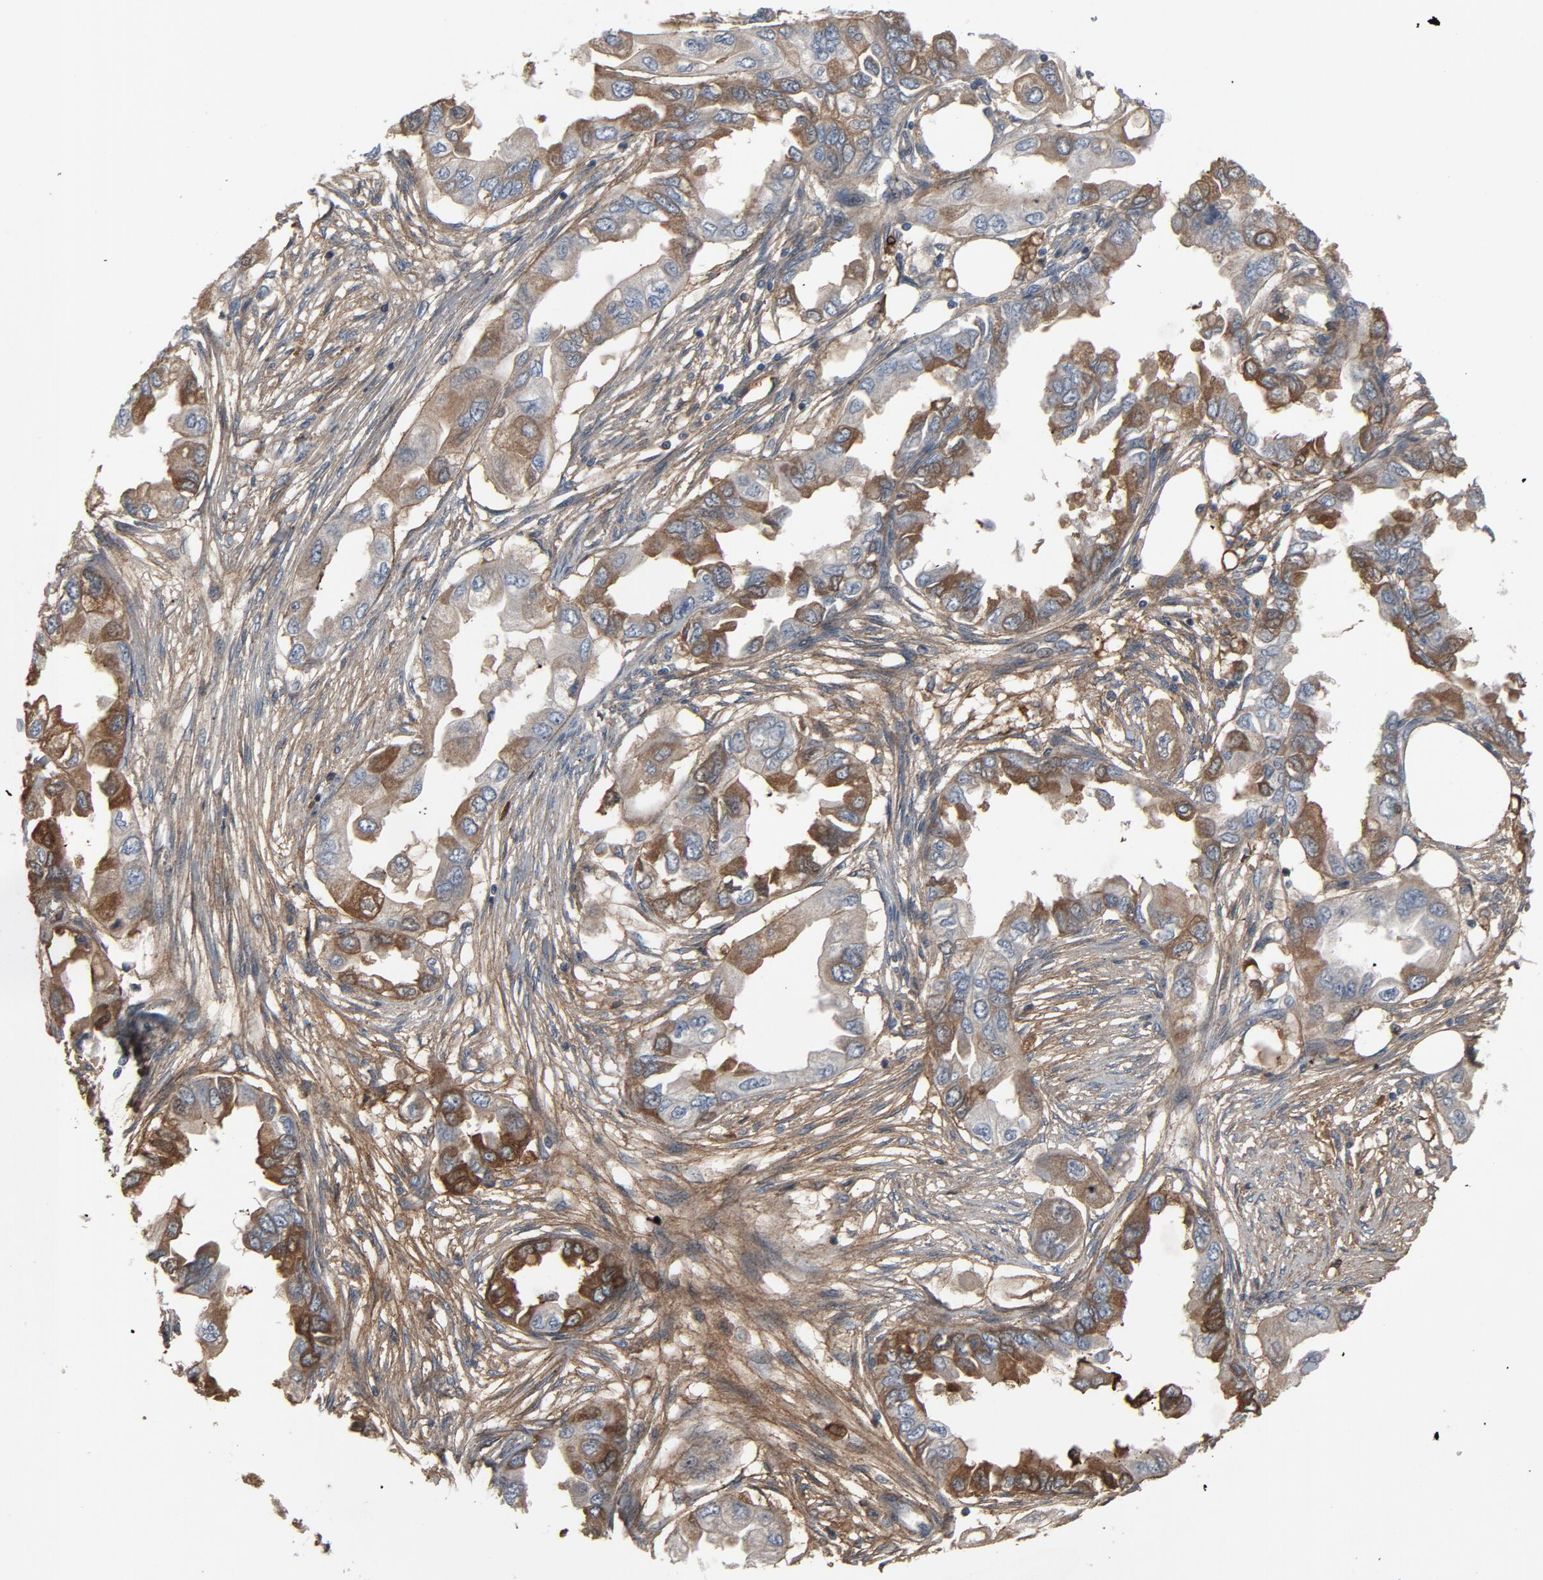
{"staining": {"intensity": "moderate", "quantity": "<25%", "location": "cytoplasmic/membranous"}, "tissue": "endometrial cancer", "cell_type": "Tumor cells", "image_type": "cancer", "snomed": [{"axis": "morphology", "description": "Adenocarcinoma, NOS"}, {"axis": "topography", "description": "Endometrium"}], "caption": "Brown immunohistochemical staining in human adenocarcinoma (endometrial) reveals moderate cytoplasmic/membranous positivity in about <25% of tumor cells.", "gene": "PDZD4", "patient": {"sex": "female", "age": 67}}